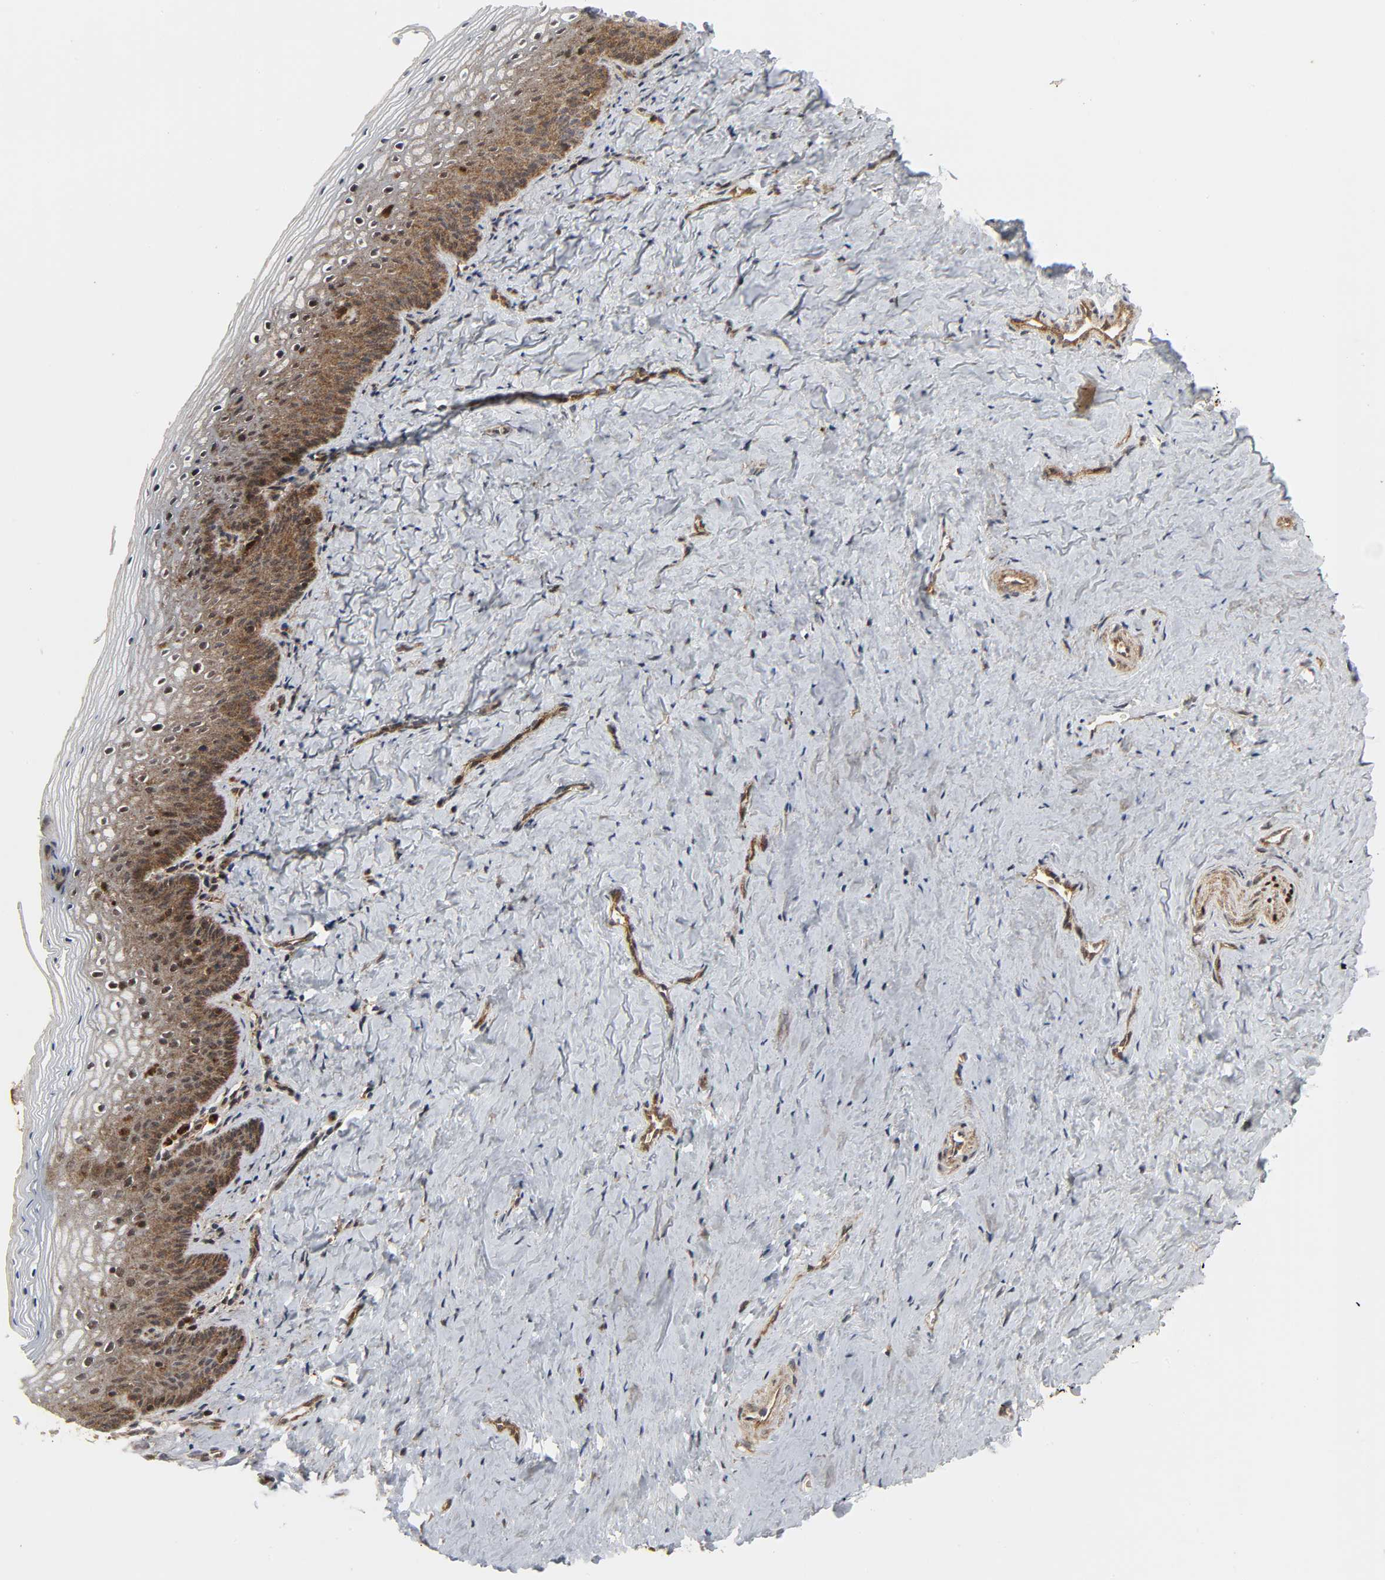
{"staining": {"intensity": "moderate", "quantity": ">75%", "location": "cytoplasmic/membranous,nuclear"}, "tissue": "vagina", "cell_type": "Squamous epithelial cells", "image_type": "normal", "snomed": [{"axis": "morphology", "description": "Normal tissue, NOS"}, {"axis": "topography", "description": "Vagina"}], "caption": "Normal vagina displays moderate cytoplasmic/membranous,nuclear expression in approximately >75% of squamous epithelial cells, visualized by immunohistochemistry.", "gene": "CHUK", "patient": {"sex": "female", "age": 46}}